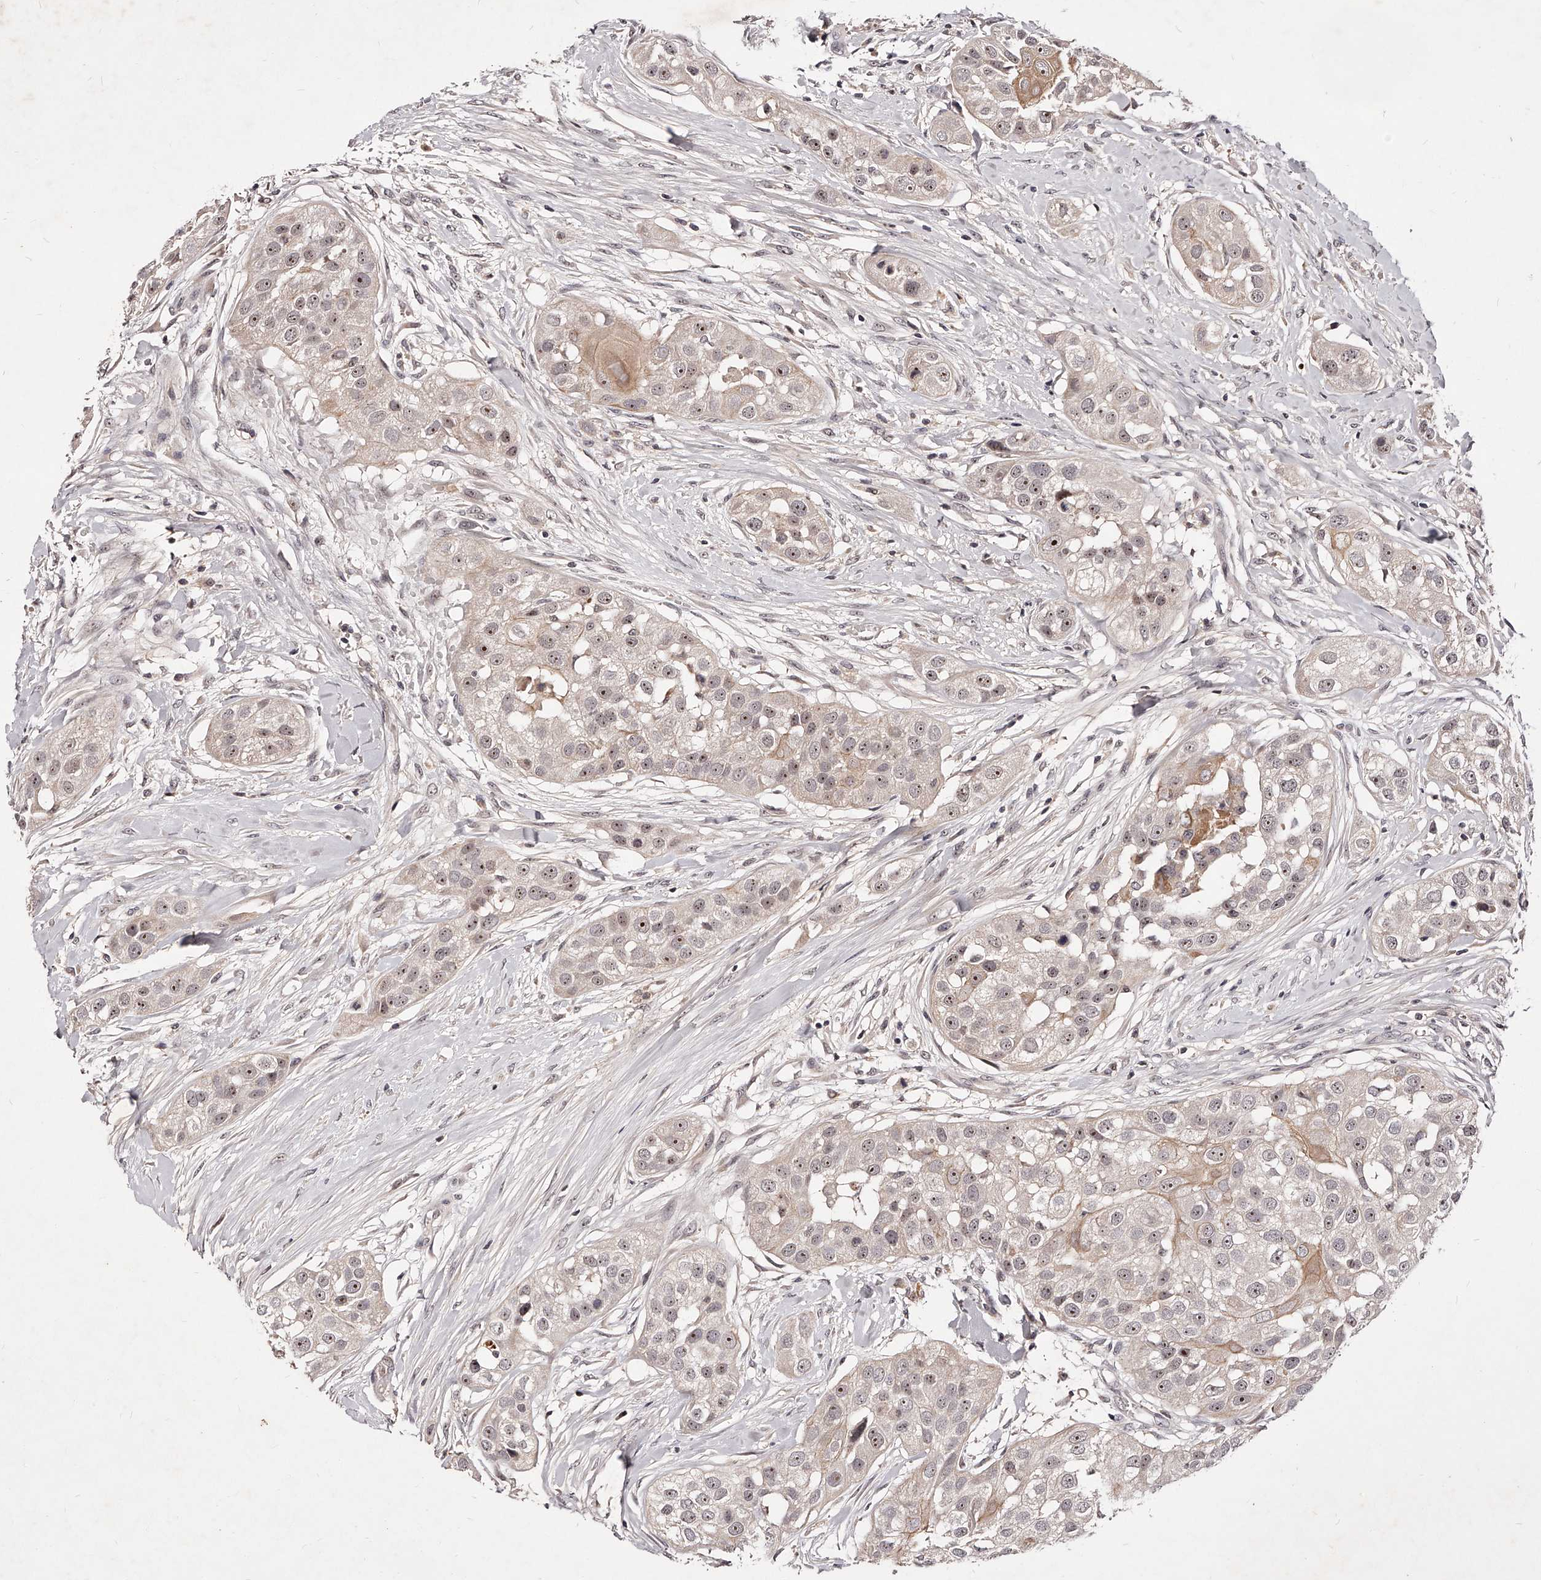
{"staining": {"intensity": "weak", "quantity": "25%-75%", "location": "nuclear"}, "tissue": "head and neck cancer", "cell_type": "Tumor cells", "image_type": "cancer", "snomed": [{"axis": "morphology", "description": "Normal tissue, NOS"}, {"axis": "morphology", "description": "Squamous cell carcinoma, NOS"}, {"axis": "topography", "description": "Skeletal muscle"}, {"axis": "topography", "description": "Head-Neck"}], "caption": "Weak nuclear protein staining is seen in about 25%-75% of tumor cells in head and neck cancer.", "gene": "PHACTR1", "patient": {"sex": "male", "age": 51}}